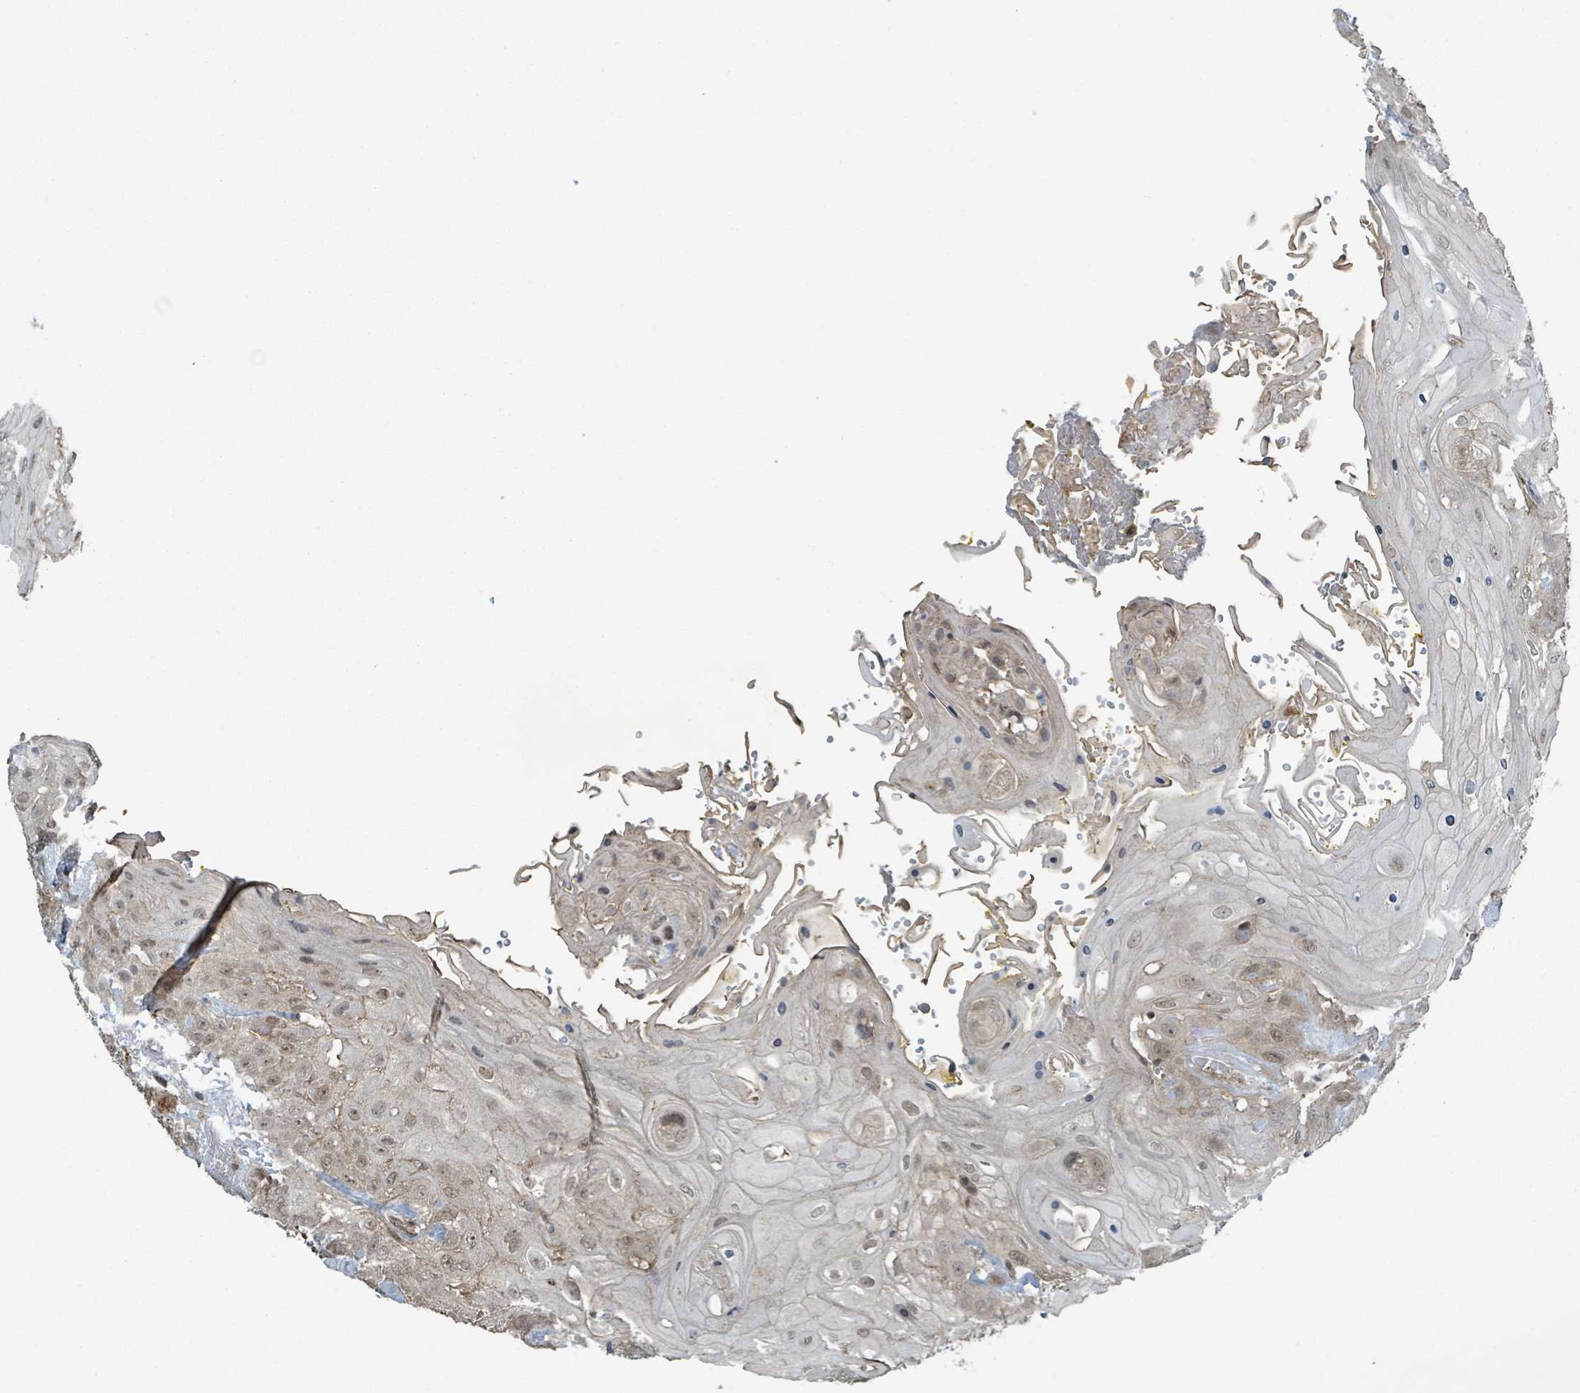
{"staining": {"intensity": "moderate", "quantity": "25%-75%", "location": "cytoplasmic/membranous,nuclear"}, "tissue": "head and neck cancer", "cell_type": "Tumor cells", "image_type": "cancer", "snomed": [{"axis": "morphology", "description": "Squamous cell carcinoma, NOS"}, {"axis": "topography", "description": "Head-Neck"}], "caption": "Human head and neck cancer stained with a protein marker demonstrates moderate staining in tumor cells.", "gene": "PHIP", "patient": {"sex": "female", "age": 43}}